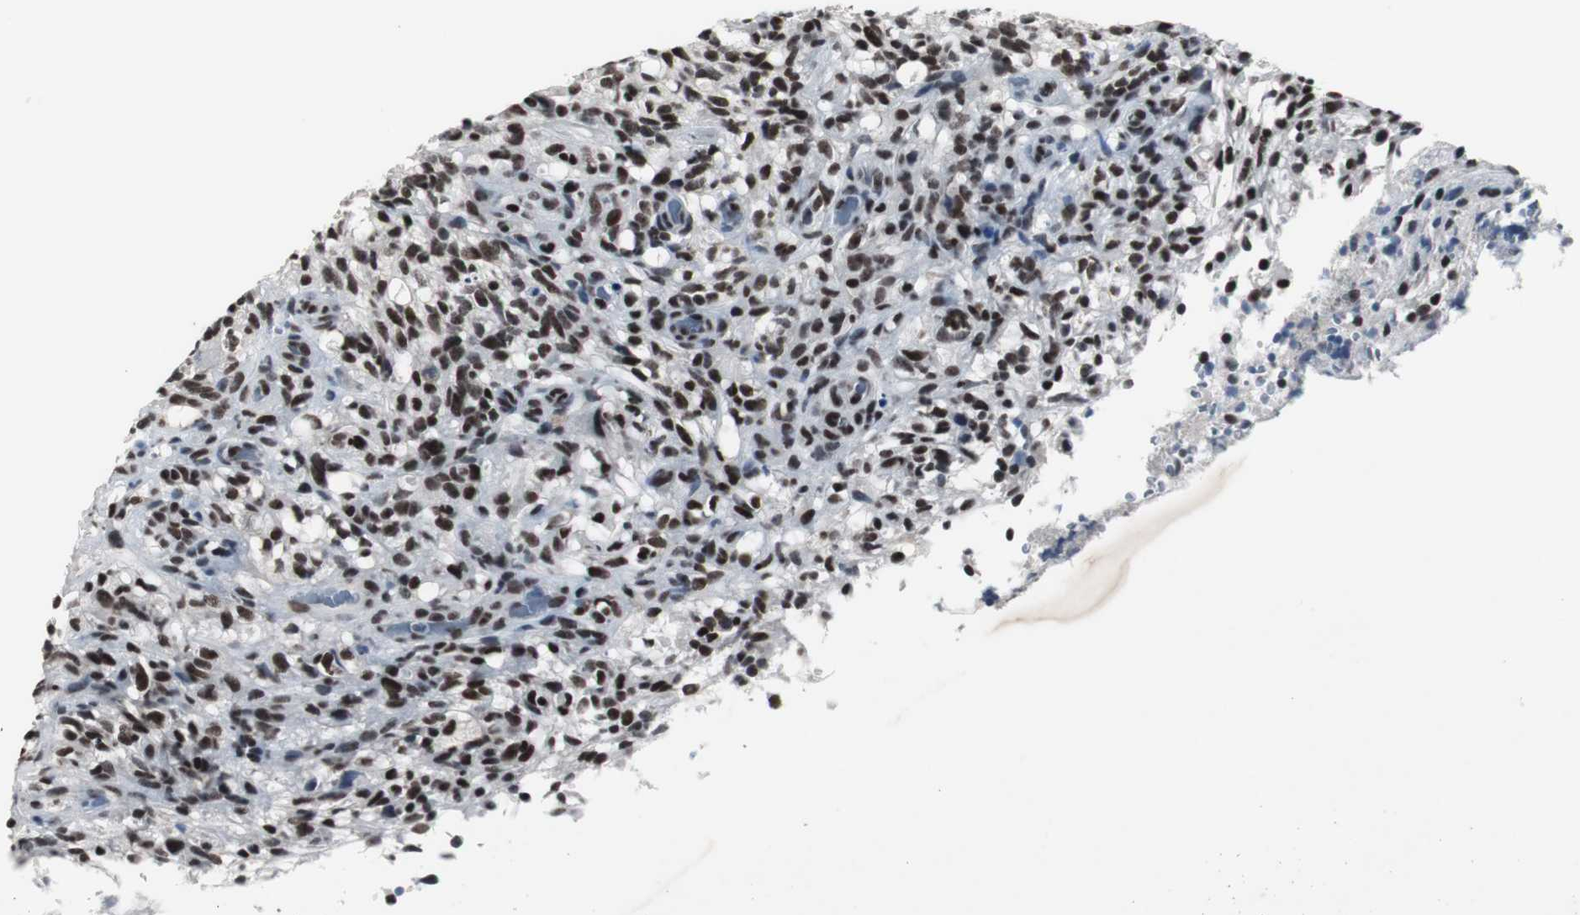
{"staining": {"intensity": "strong", "quantity": ">75%", "location": "nuclear"}, "tissue": "glioma", "cell_type": "Tumor cells", "image_type": "cancer", "snomed": [{"axis": "morphology", "description": "Normal tissue, NOS"}, {"axis": "morphology", "description": "Glioma, malignant, High grade"}, {"axis": "topography", "description": "Cerebral cortex"}], "caption": "High-magnification brightfield microscopy of malignant high-grade glioma stained with DAB (brown) and counterstained with hematoxylin (blue). tumor cells exhibit strong nuclear positivity is identified in approximately>75% of cells.", "gene": "RAD9A", "patient": {"sex": "male", "age": 75}}